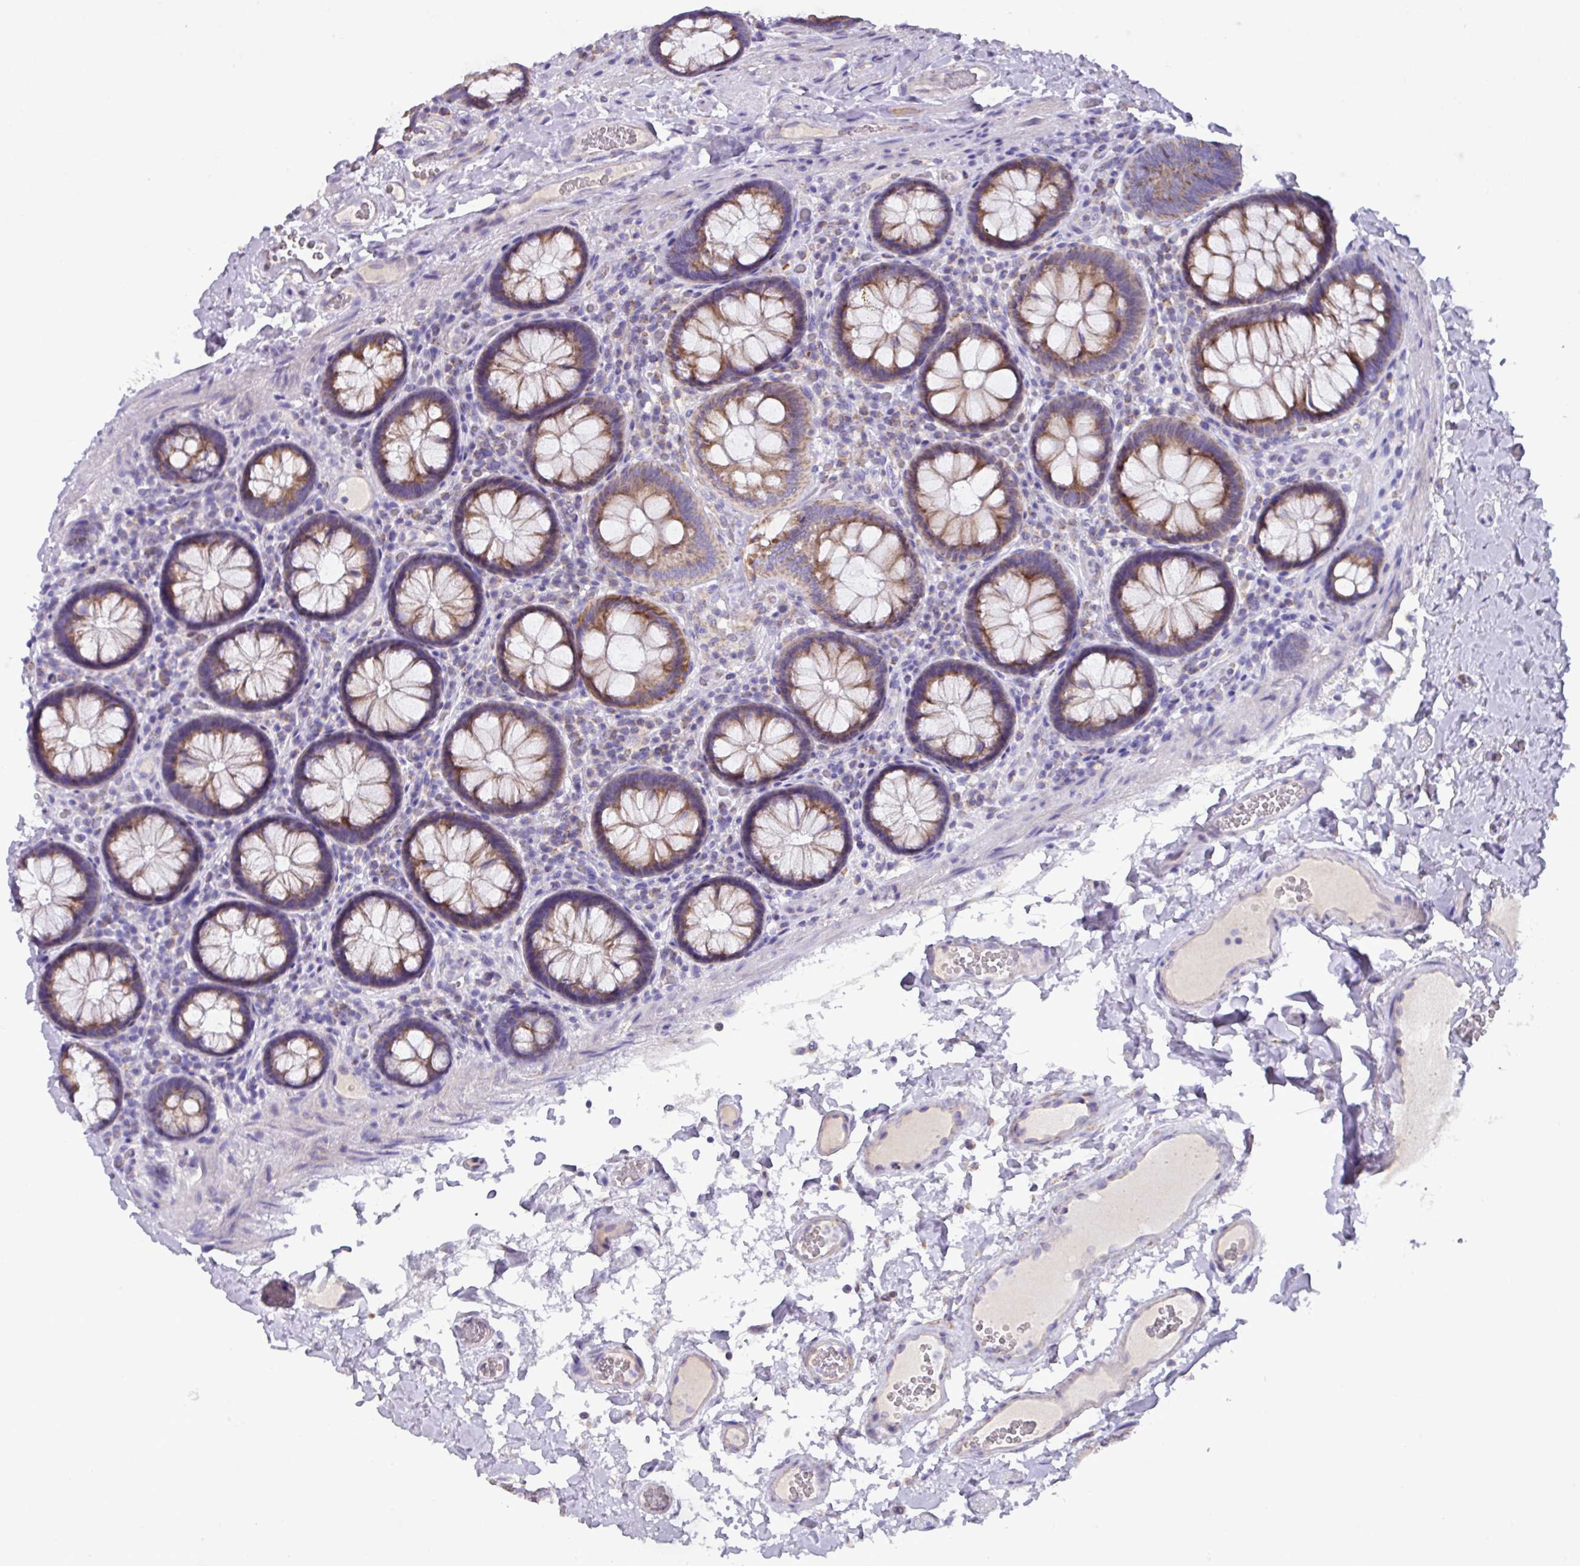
{"staining": {"intensity": "negative", "quantity": "none", "location": "none"}, "tissue": "colon", "cell_type": "Endothelial cells", "image_type": "normal", "snomed": [{"axis": "morphology", "description": "Normal tissue, NOS"}, {"axis": "topography", "description": "Colon"}], "caption": "DAB (3,3'-diaminobenzidine) immunohistochemical staining of benign human colon demonstrates no significant staining in endothelial cells.", "gene": "MT", "patient": {"sex": "male", "age": 84}}